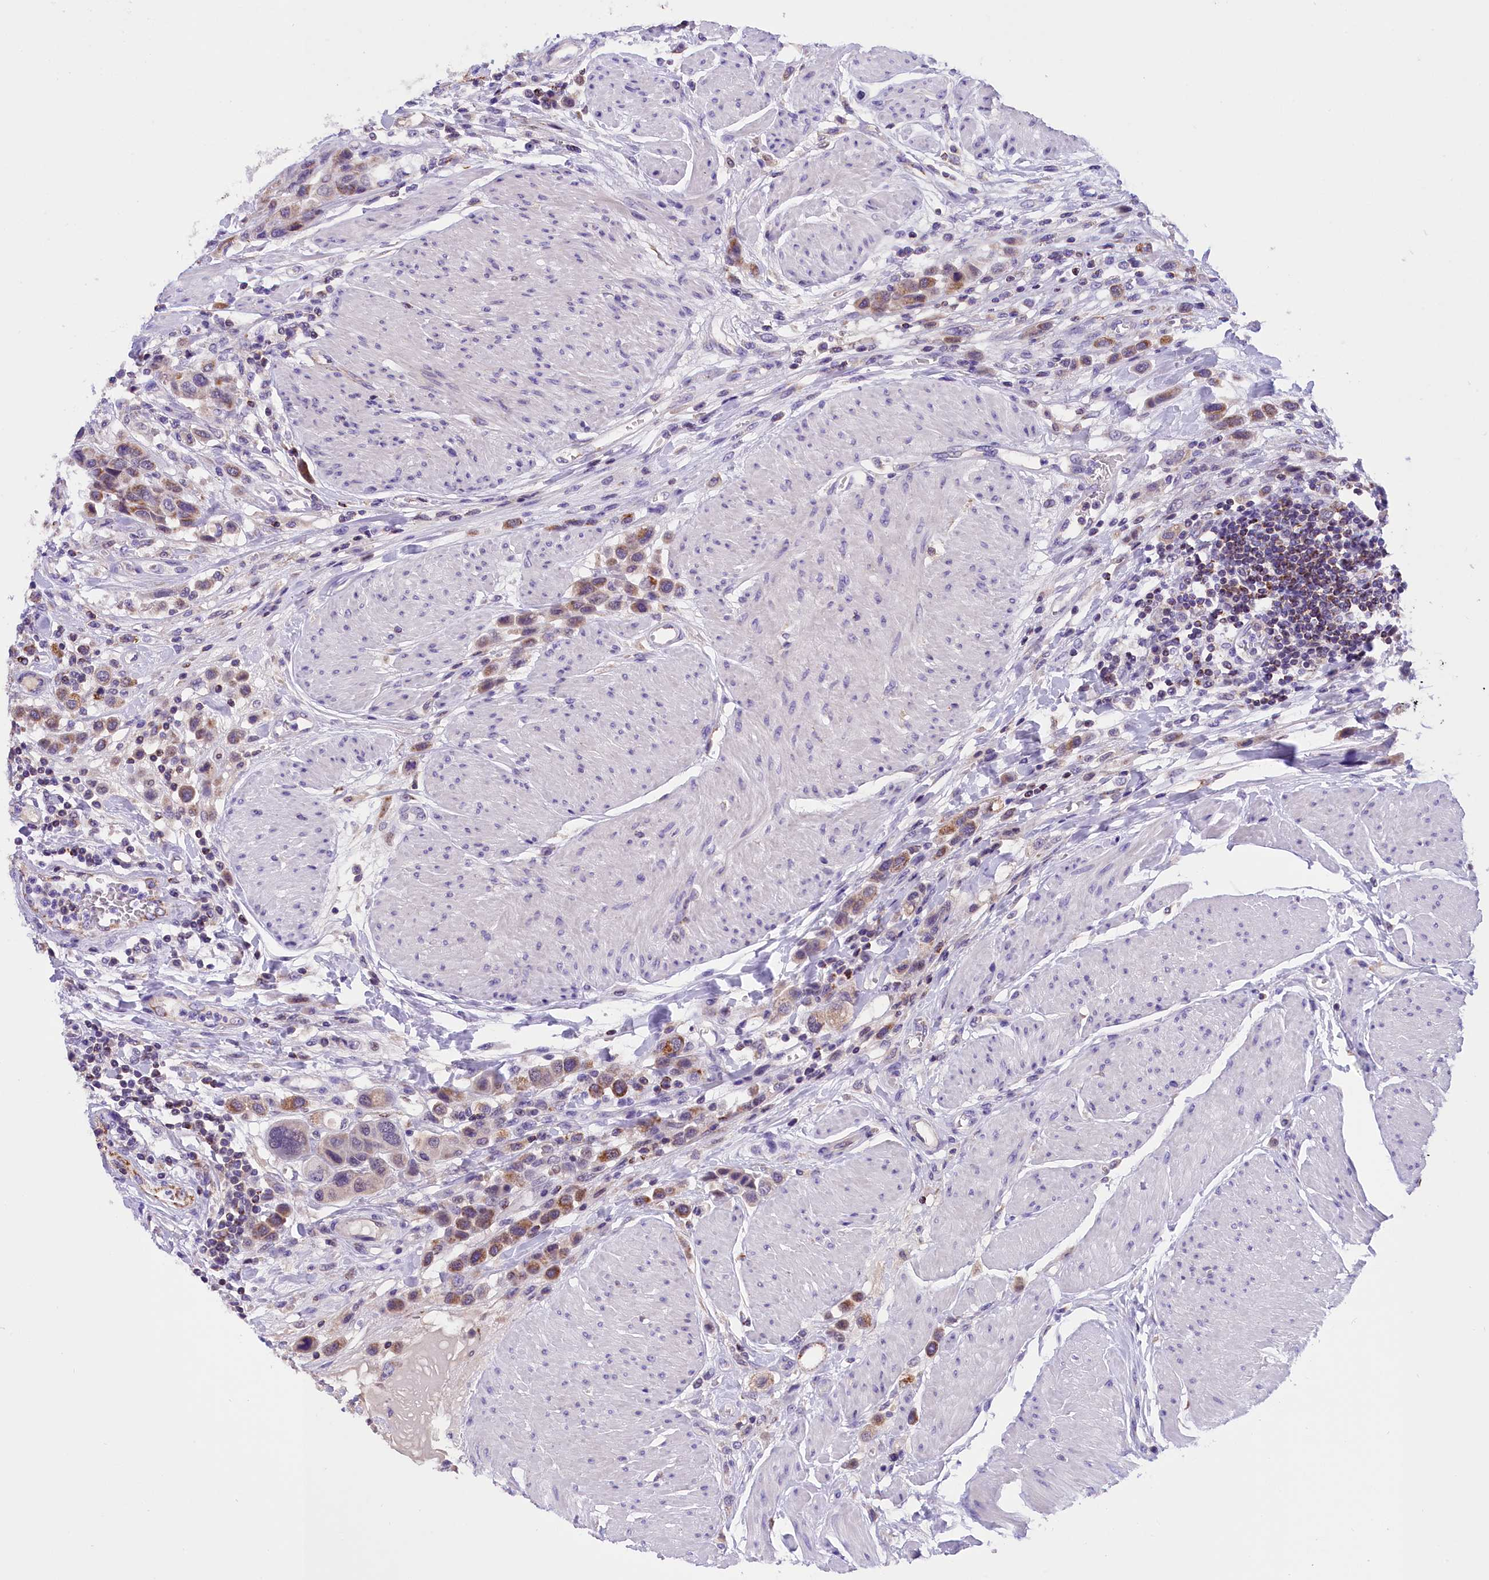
{"staining": {"intensity": "moderate", "quantity": ">75%", "location": "cytoplasmic/membranous"}, "tissue": "urothelial cancer", "cell_type": "Tumor cells", "image_type": "cancer", "snomed": [{"axis": "morphology", "description": "Urothelial carcinoma, High grade"}, {"axis": "topography", "description": "Urinary bladder"}], "caption": "Brown immunohistochemical staining in human urothelial carcinoma (high-grade) shows moderate cytoplasmic/membranous positivity in about >75% of tumor cells. Nuclei are stained in blue.", "gene": "ABAT", "patient": {"sex": "male", "age": 50}}